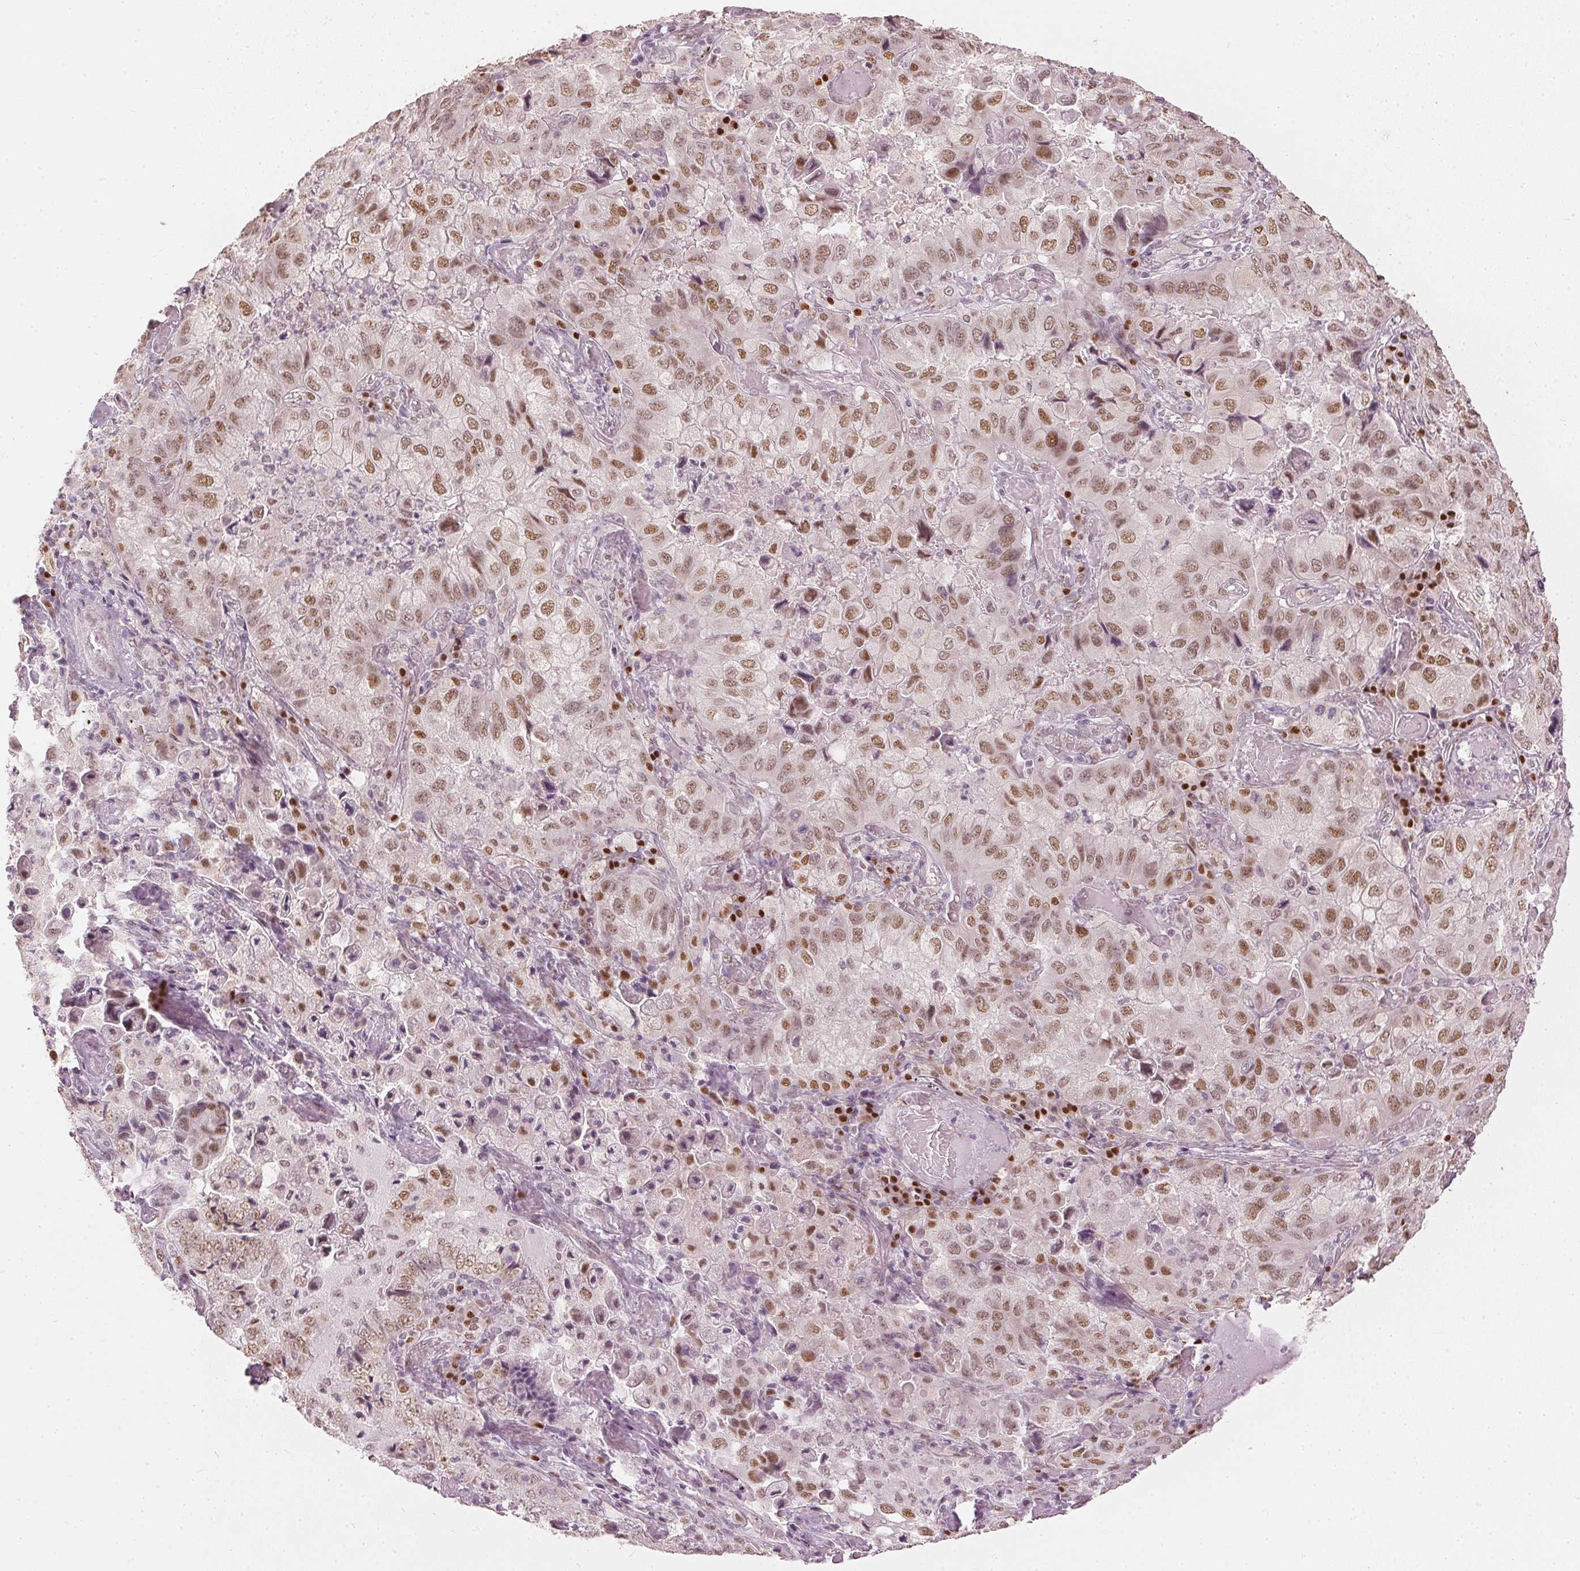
{"staining": {"intensity": "moderate", "quantity": "25%-75%", "location": "nuclear"}, "tissue": "lung cancer", "cell_type": "Tumor cells", "image_type": "cancer", "snomed": [{"axis": "morphology", "description": "Aneuploidy"}, {"axis": "morphology", "description": "Adenocarcinoma, NOS"}, {"axis": "morphology", "description": "Adenocarcinoma, metastatic, NOS"}, {"axis": "topography", "description": "Lymph node"}, {"axis": "topography", "description": "Lung"}], "caption": "Protein expression analysis of human lung cancer (metastatic adenocarcinoma) reveals moderate nuclear expression in approximately 25%-75% of tumor cells. (brown staining indicates protein expression, while blue staining denotes nuclei).", "gene": "SLC39A3", "patient": {"sex": "female", "age": 48}}